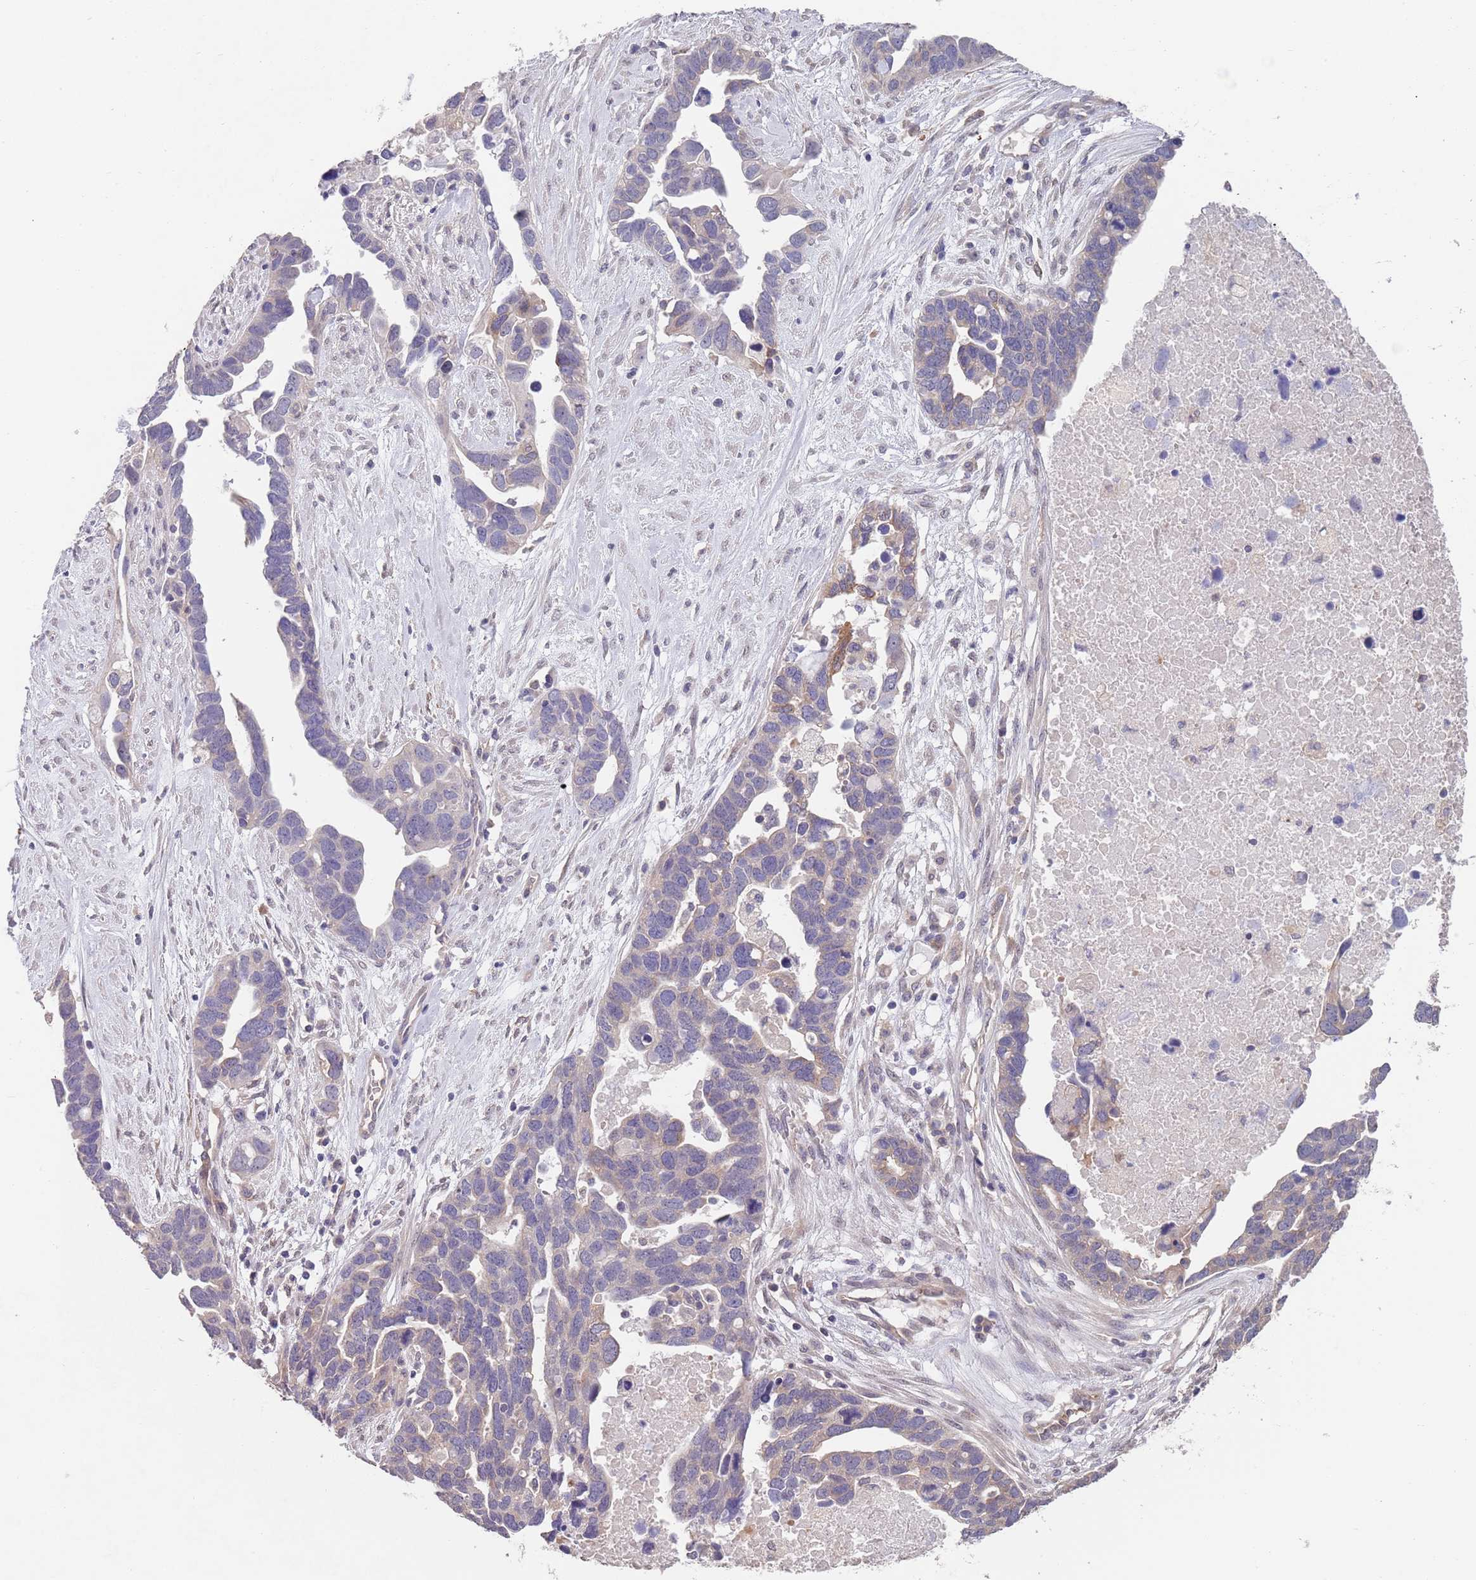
{"staining": {"intensity": "weak", "quantity": "<25%", "location": "cytoplasmic/membranous"}, "tissue": "ovarian cancer", "cell_type": "Tumor cells", "image_type": "cancer", "snomed": [{"axis": "morphology", "description": "Cystadenocarcinoma, serous, NOS"}, {"axis": "topography", "description": "Ovary"}], "caption": "Tumor cells are negative for protein expression in human serous cystadenocarcinoma (ovarian).", "gene": "ANK2", "patient": {"sex": "female", "age": 54}}